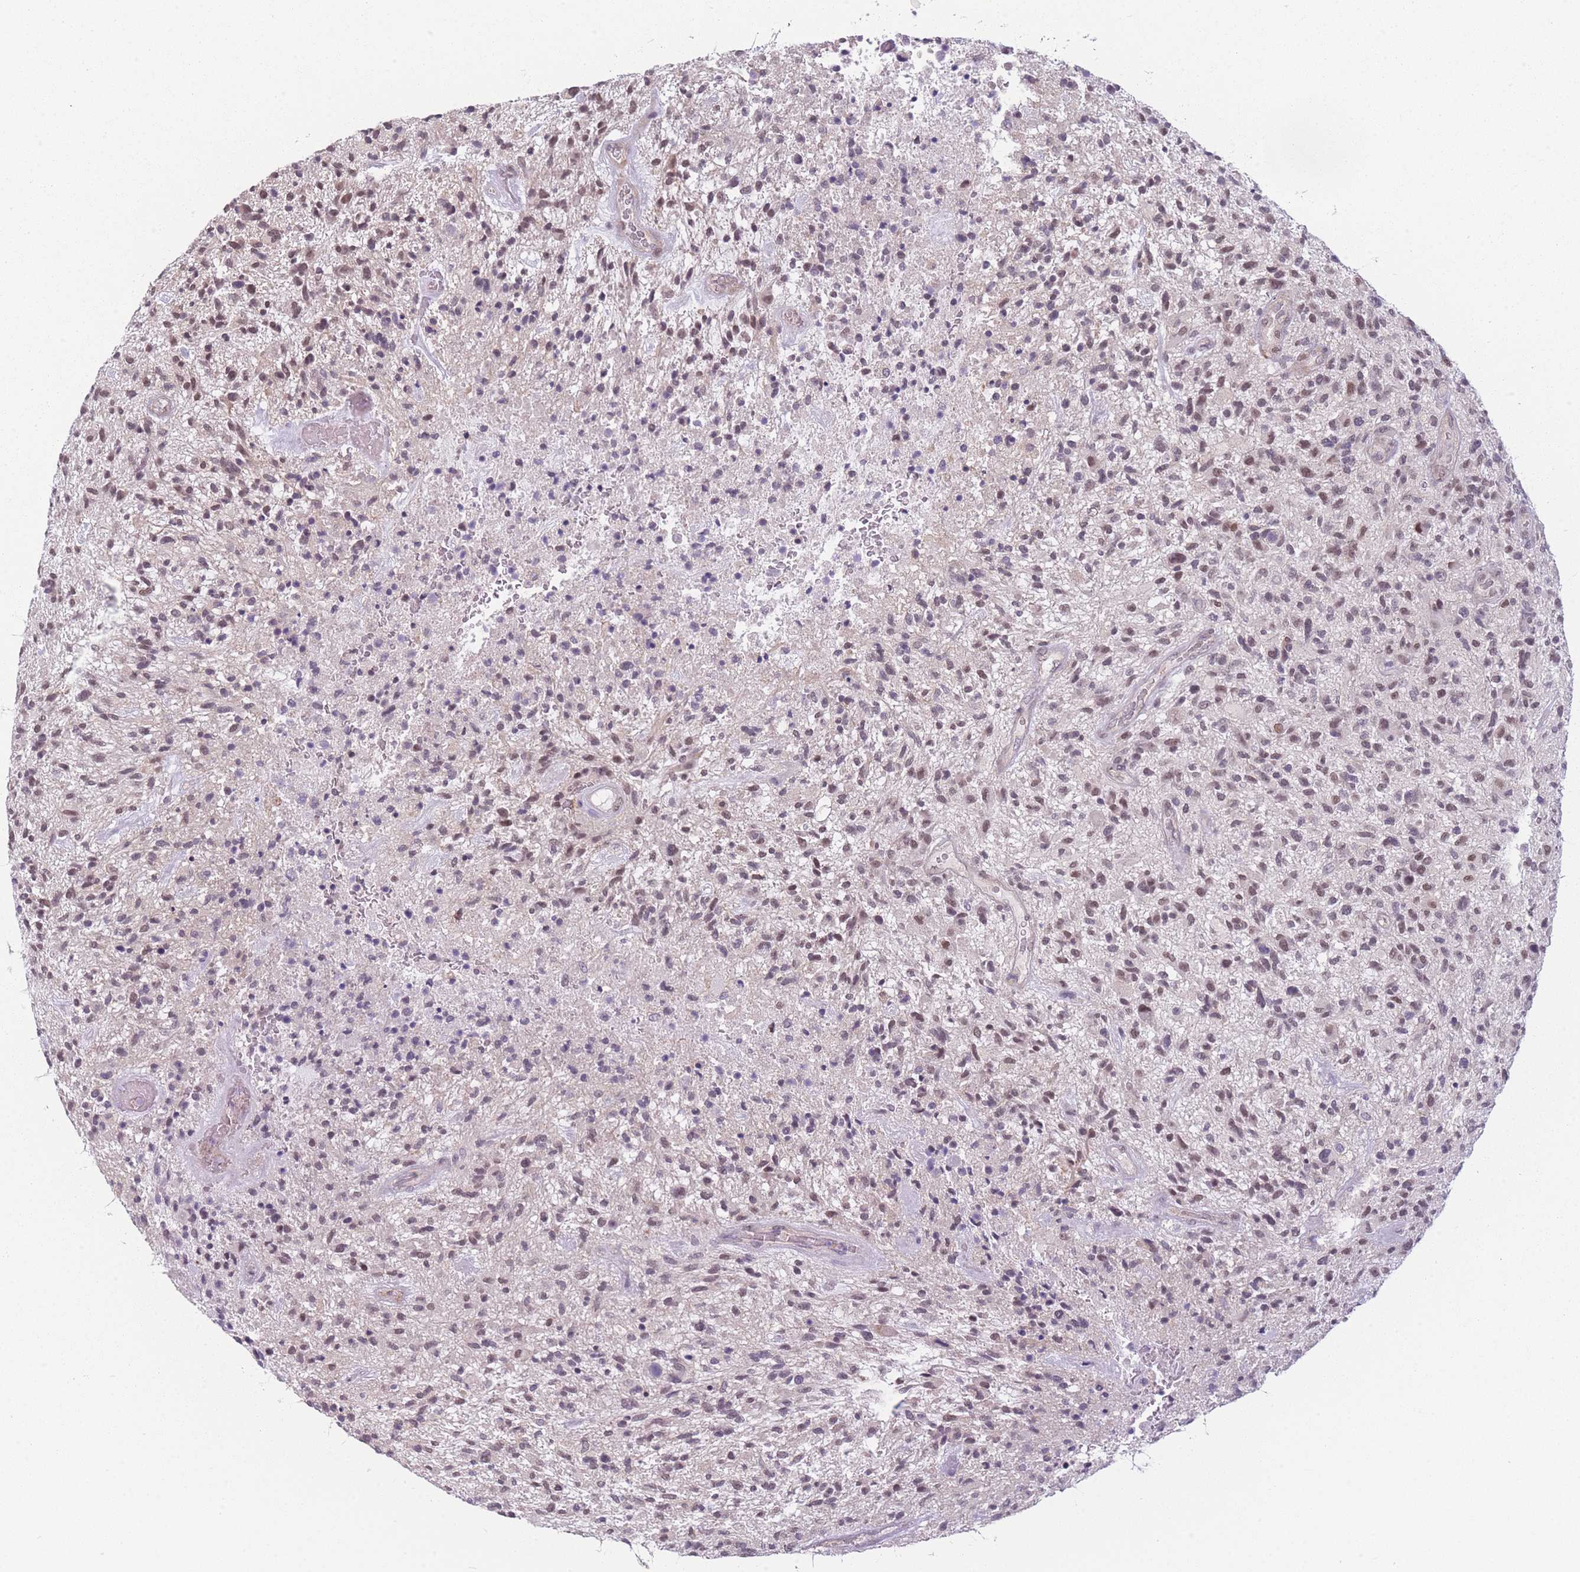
{"staining": {"intensity": "moderate", "quantity": "25%-75%", "location": "nuclear"}, "tissue": "glioma", "cell_type": "Tumor cells", "image_type": "cancer", "snomed": [{"axis": "morphology", "description": "Glioma, malignant, High grade"}, {"axis": "topography", "description": "Brain"}], "caption": "The immunohistochemical stain highlights moderate nuclear staining in tumor cells of glioma tissue.", "gene": "SIN3B", "patient": {"sex": "male", "age": 47}}